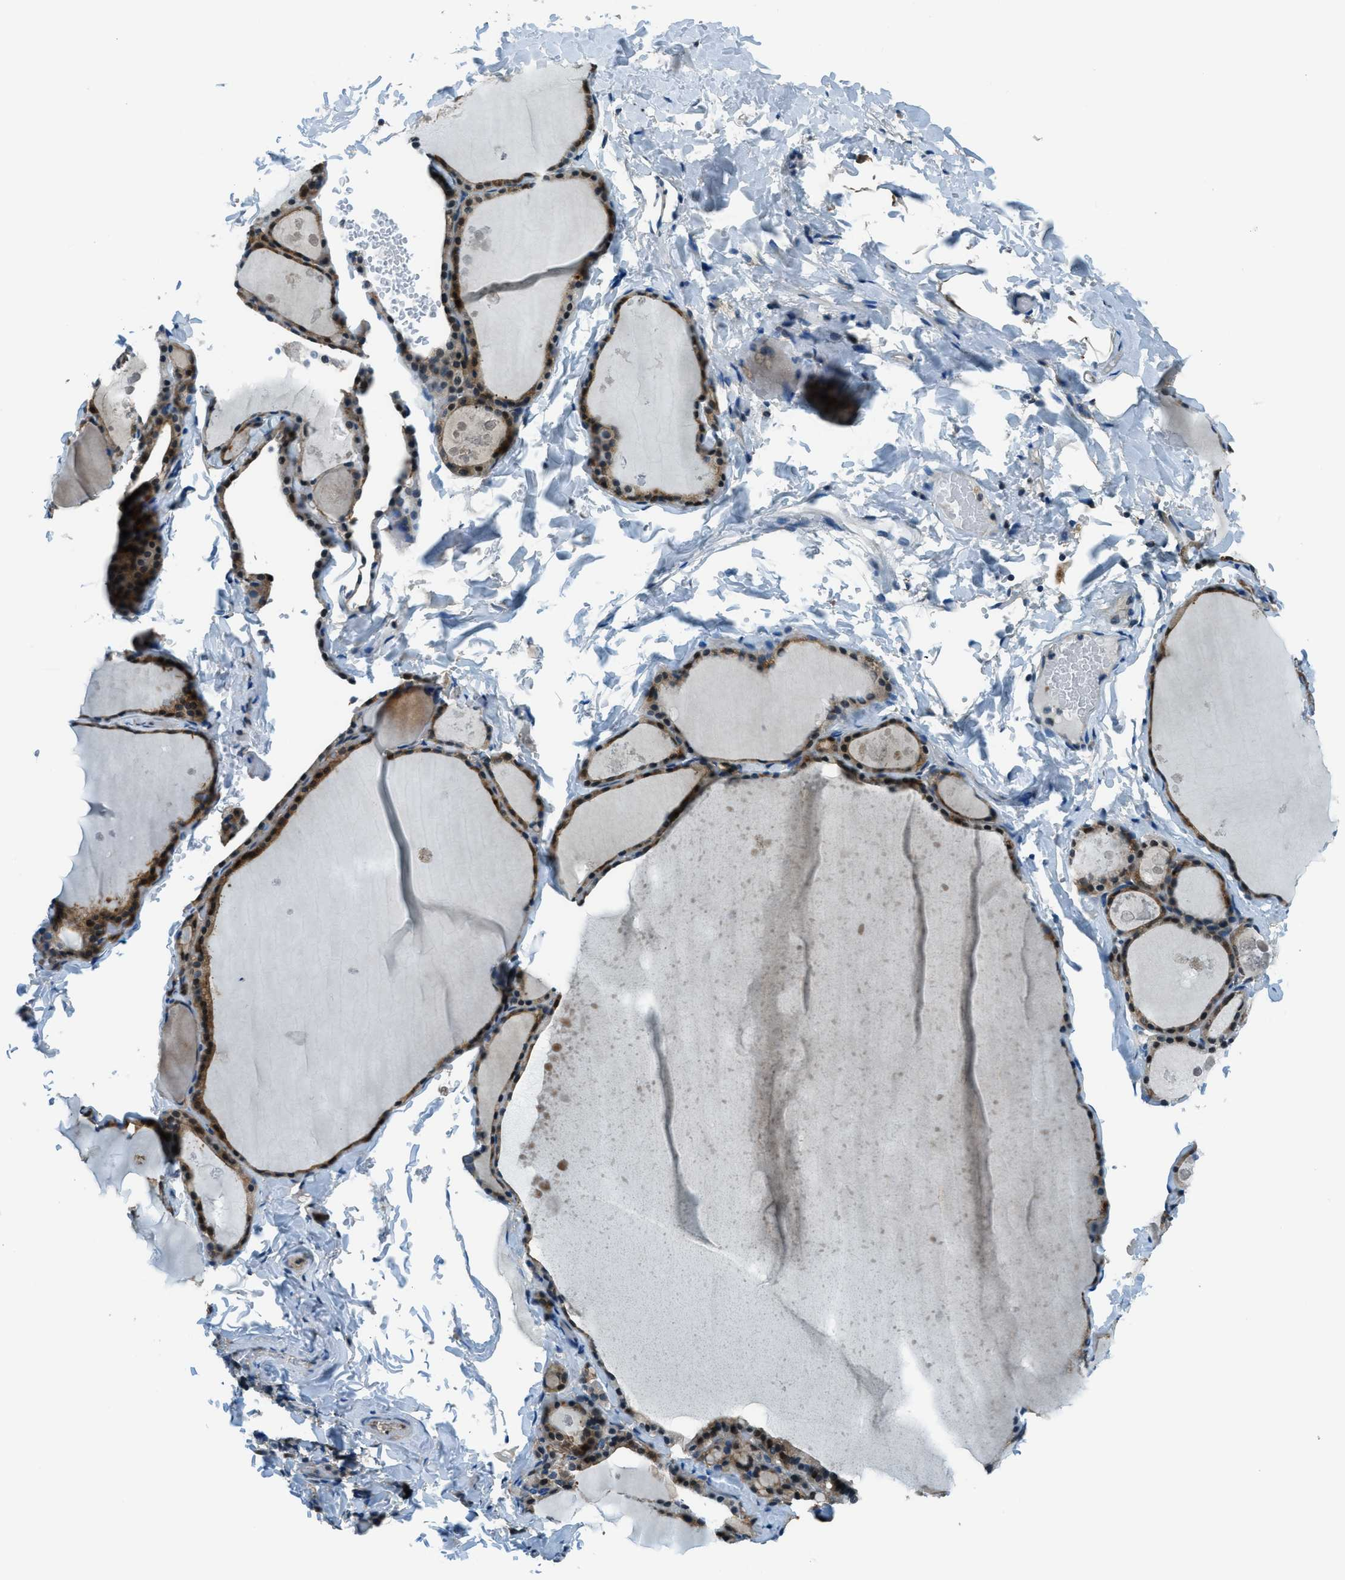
{"staining": {"intensity": "strong", "quantity": ">75%", "location": "cytoplasmic/membranous,nuclear"}, "tissue": "thyroid gland", "cell_type": "Glandular cells", "image_type": "normal", "snomed": [{"axis": "morphology", "description": "Normal tissue, NOS"}, {"axis": "topography", "description": "Thyroid gland"}], "caption": "IHC micrograph of normal thyroid gland: thyroid gland stained using immunohistochemistry displays high levels of strong protein expression localized specifically in the cytoplasmic/membranous,nuclear of glandular cells, appearing as a cytoplasmic/membranous,nuclear brown color.", "gene": "HEBP2", "patient": {"sex": "male", "age": 56}}